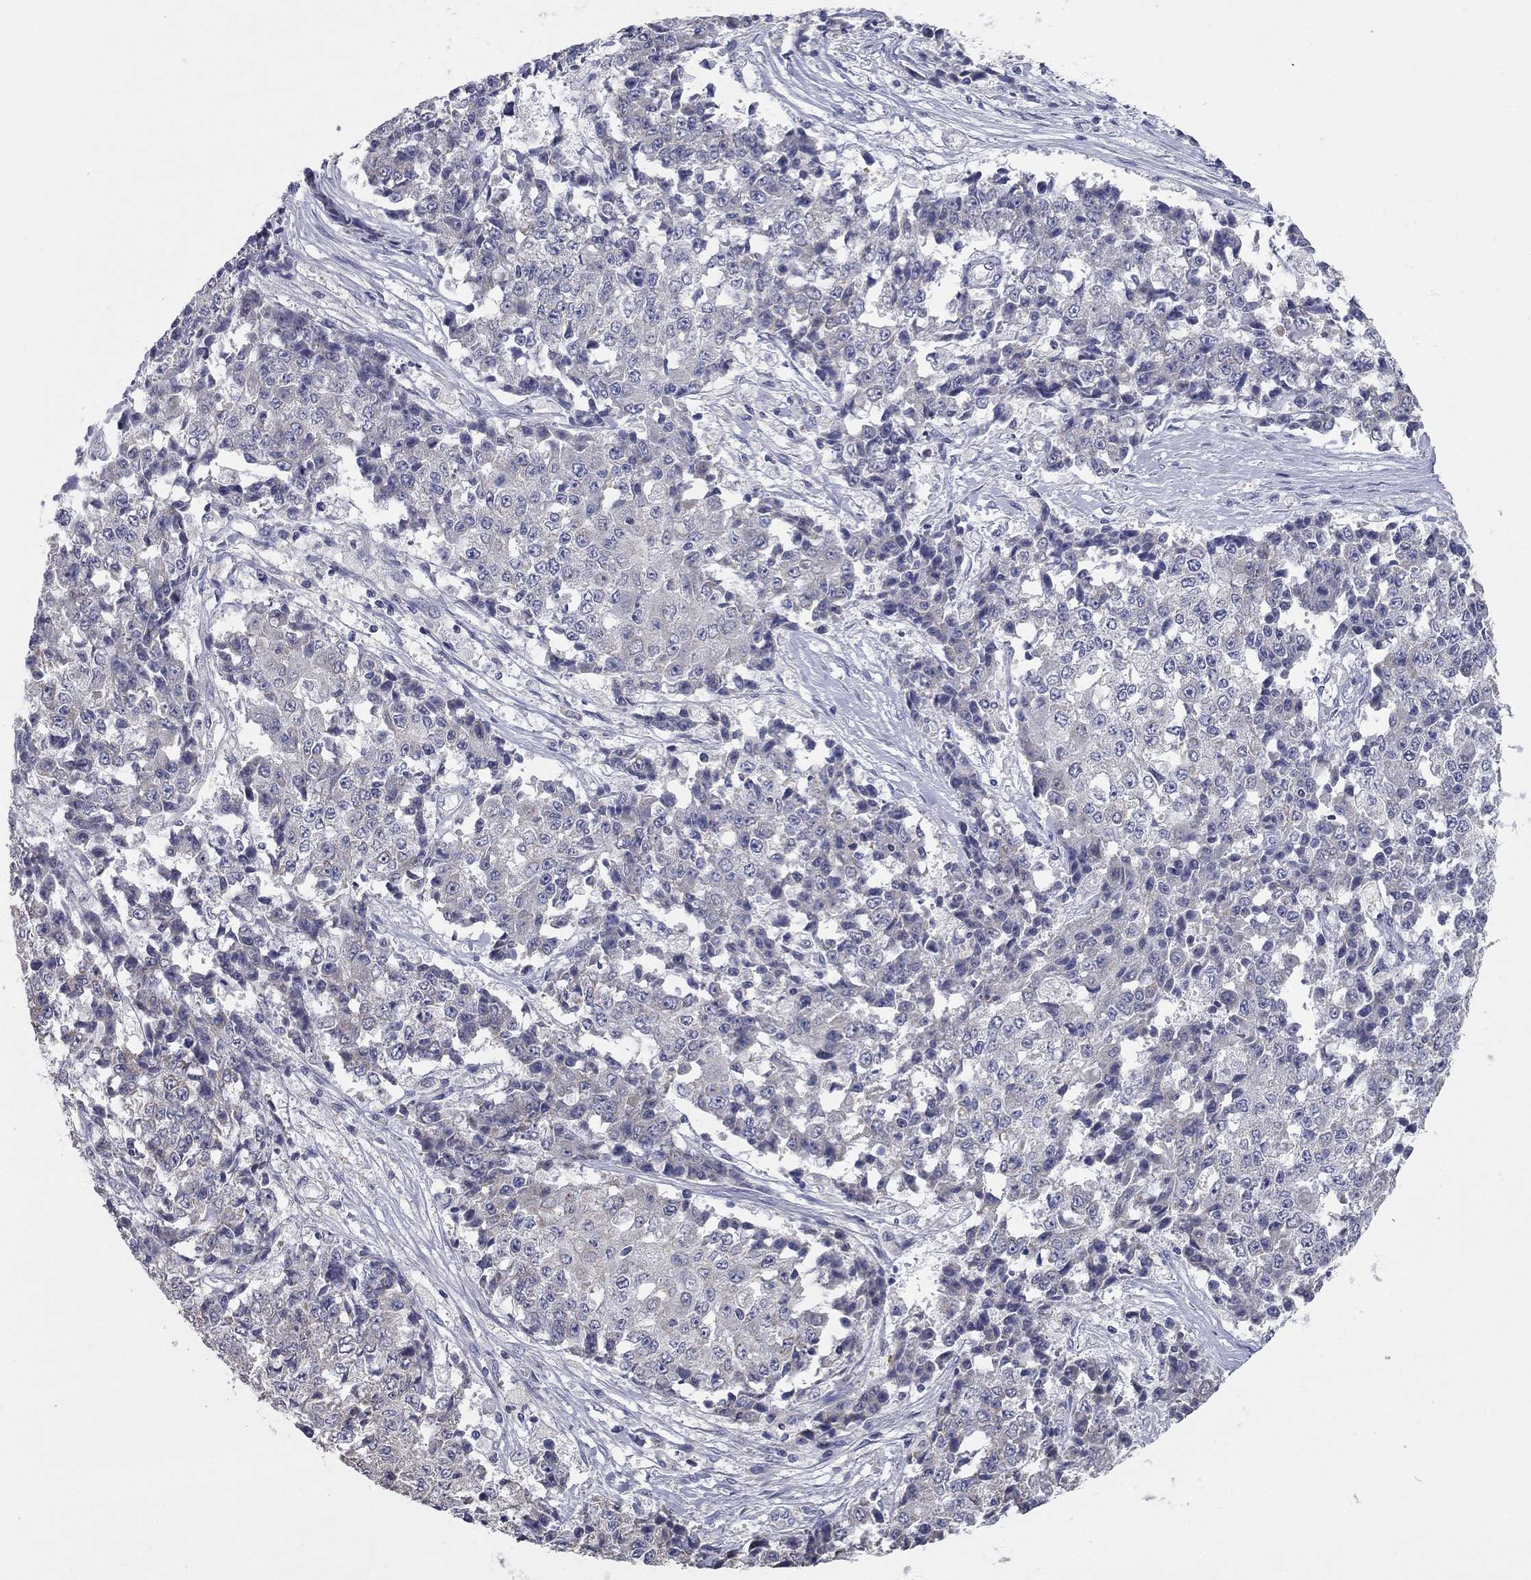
{"staining": {"intensity": "negative", "quantity": "none", "location": "none"}, "tissue": "ovarian cancer", "cell_type": "Tumor cells", "image_type": "cancer", "snomed": [{"axis": "morphology", "description": "Carcinoma, endometroid"}, {"axis": "topography", "description": "Ovary"}], "caption": "Ovarian cancer stained for a protein using immunohistochemistry shows no staining tumor cells.", "gene": "CFAP161", "patient": {"sex": "female", "age": 42}}